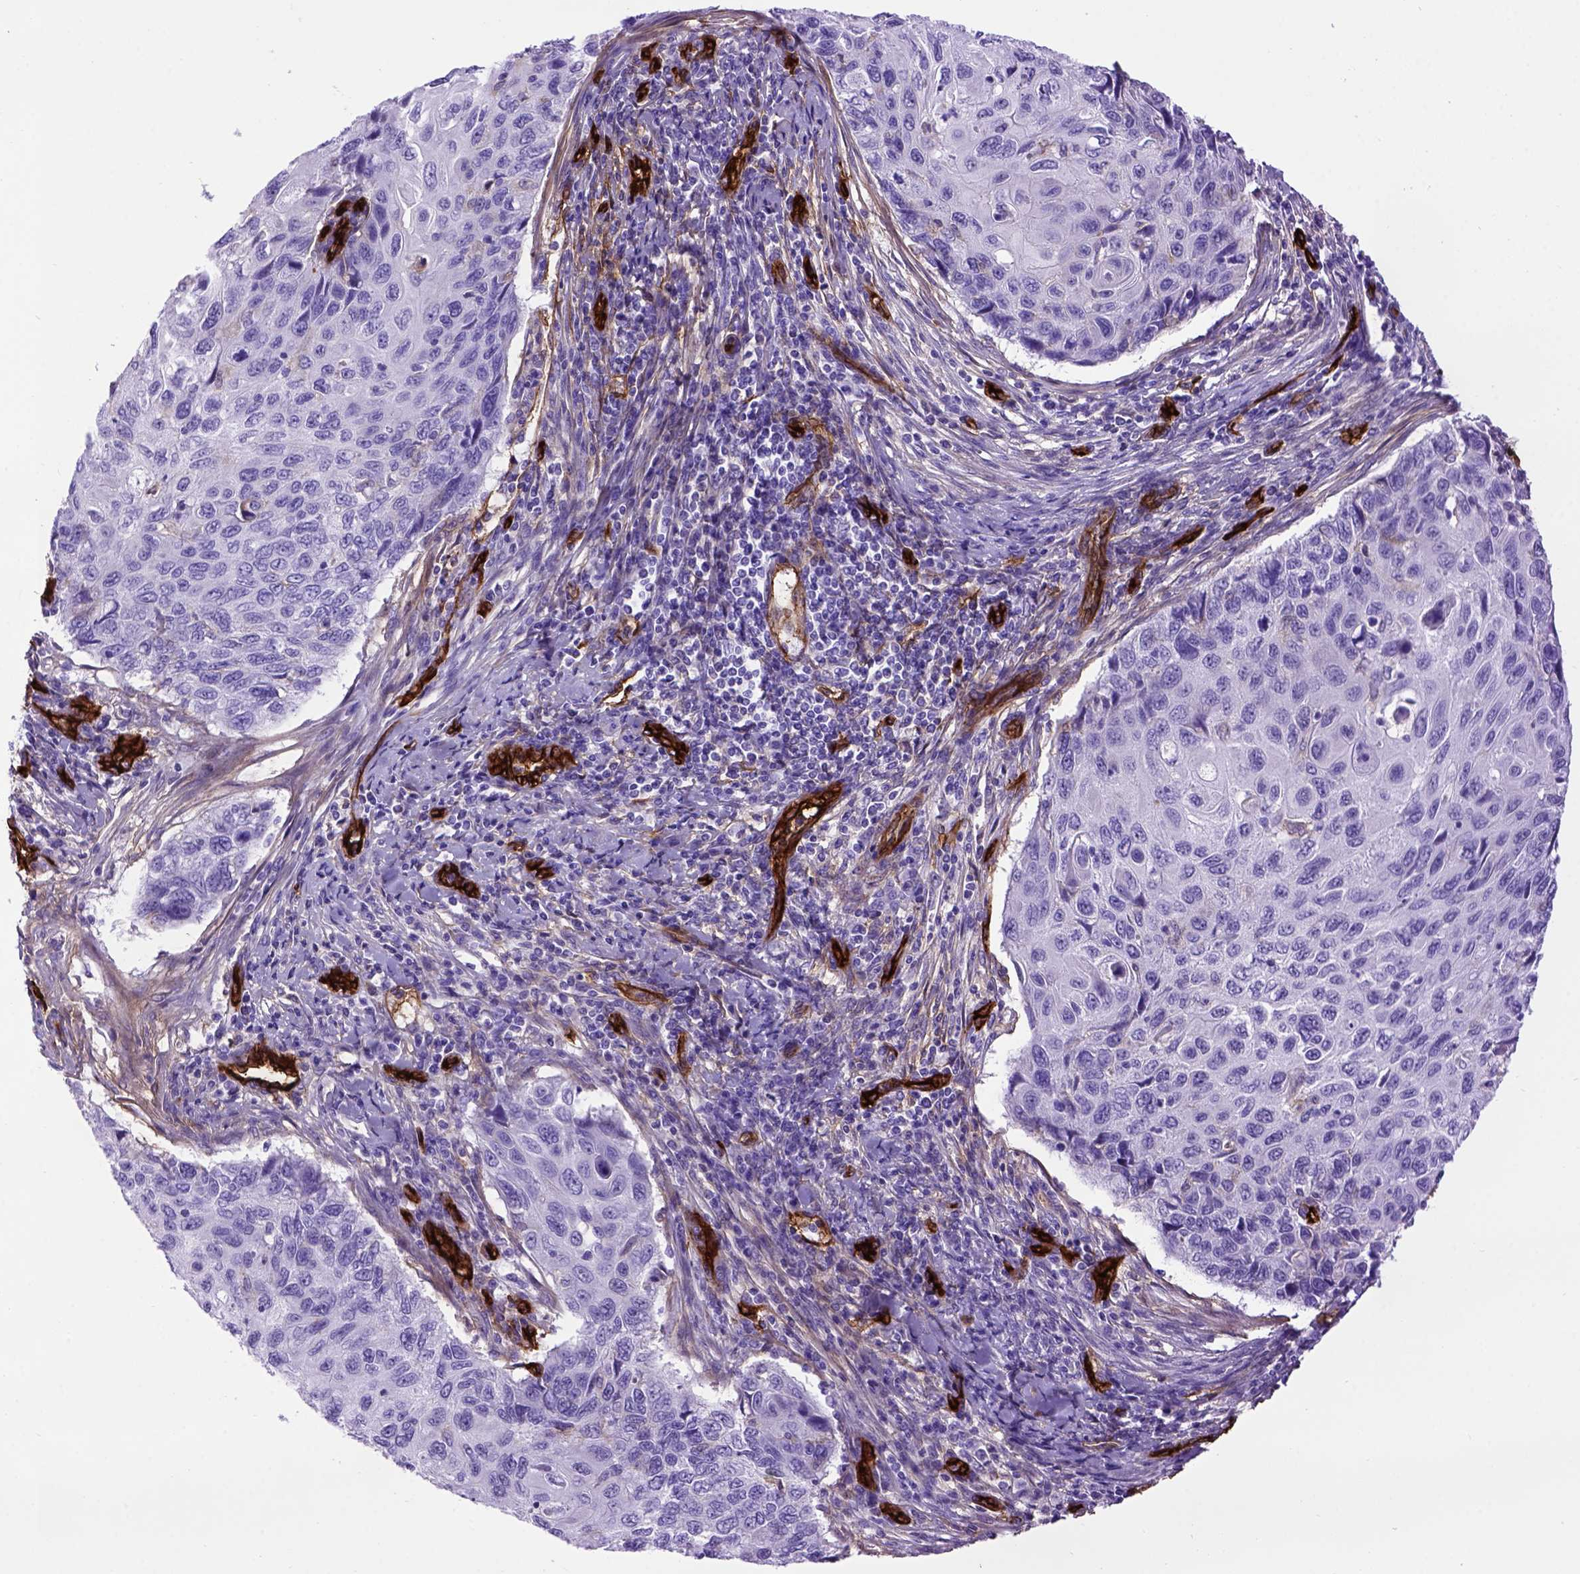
{"staining": {"intensity": "negative", "quantity": "none", "location": "none"}, "tissue": "cervical cancer", "cell_type": "Tumor cells", "image_type": "cancer", "snomed": [{"axis": "morphology", "description": "Squamous cell carcinoma, NOS"}, {"axis": "topography", "description": "Cervix"}], "caption": "Micrograph shows no protein staining in tumor cells of squamous cell carcinoma (cervical) tissue.", "gene": "ENG", "patient": {"sex": "female", "age": 70}}